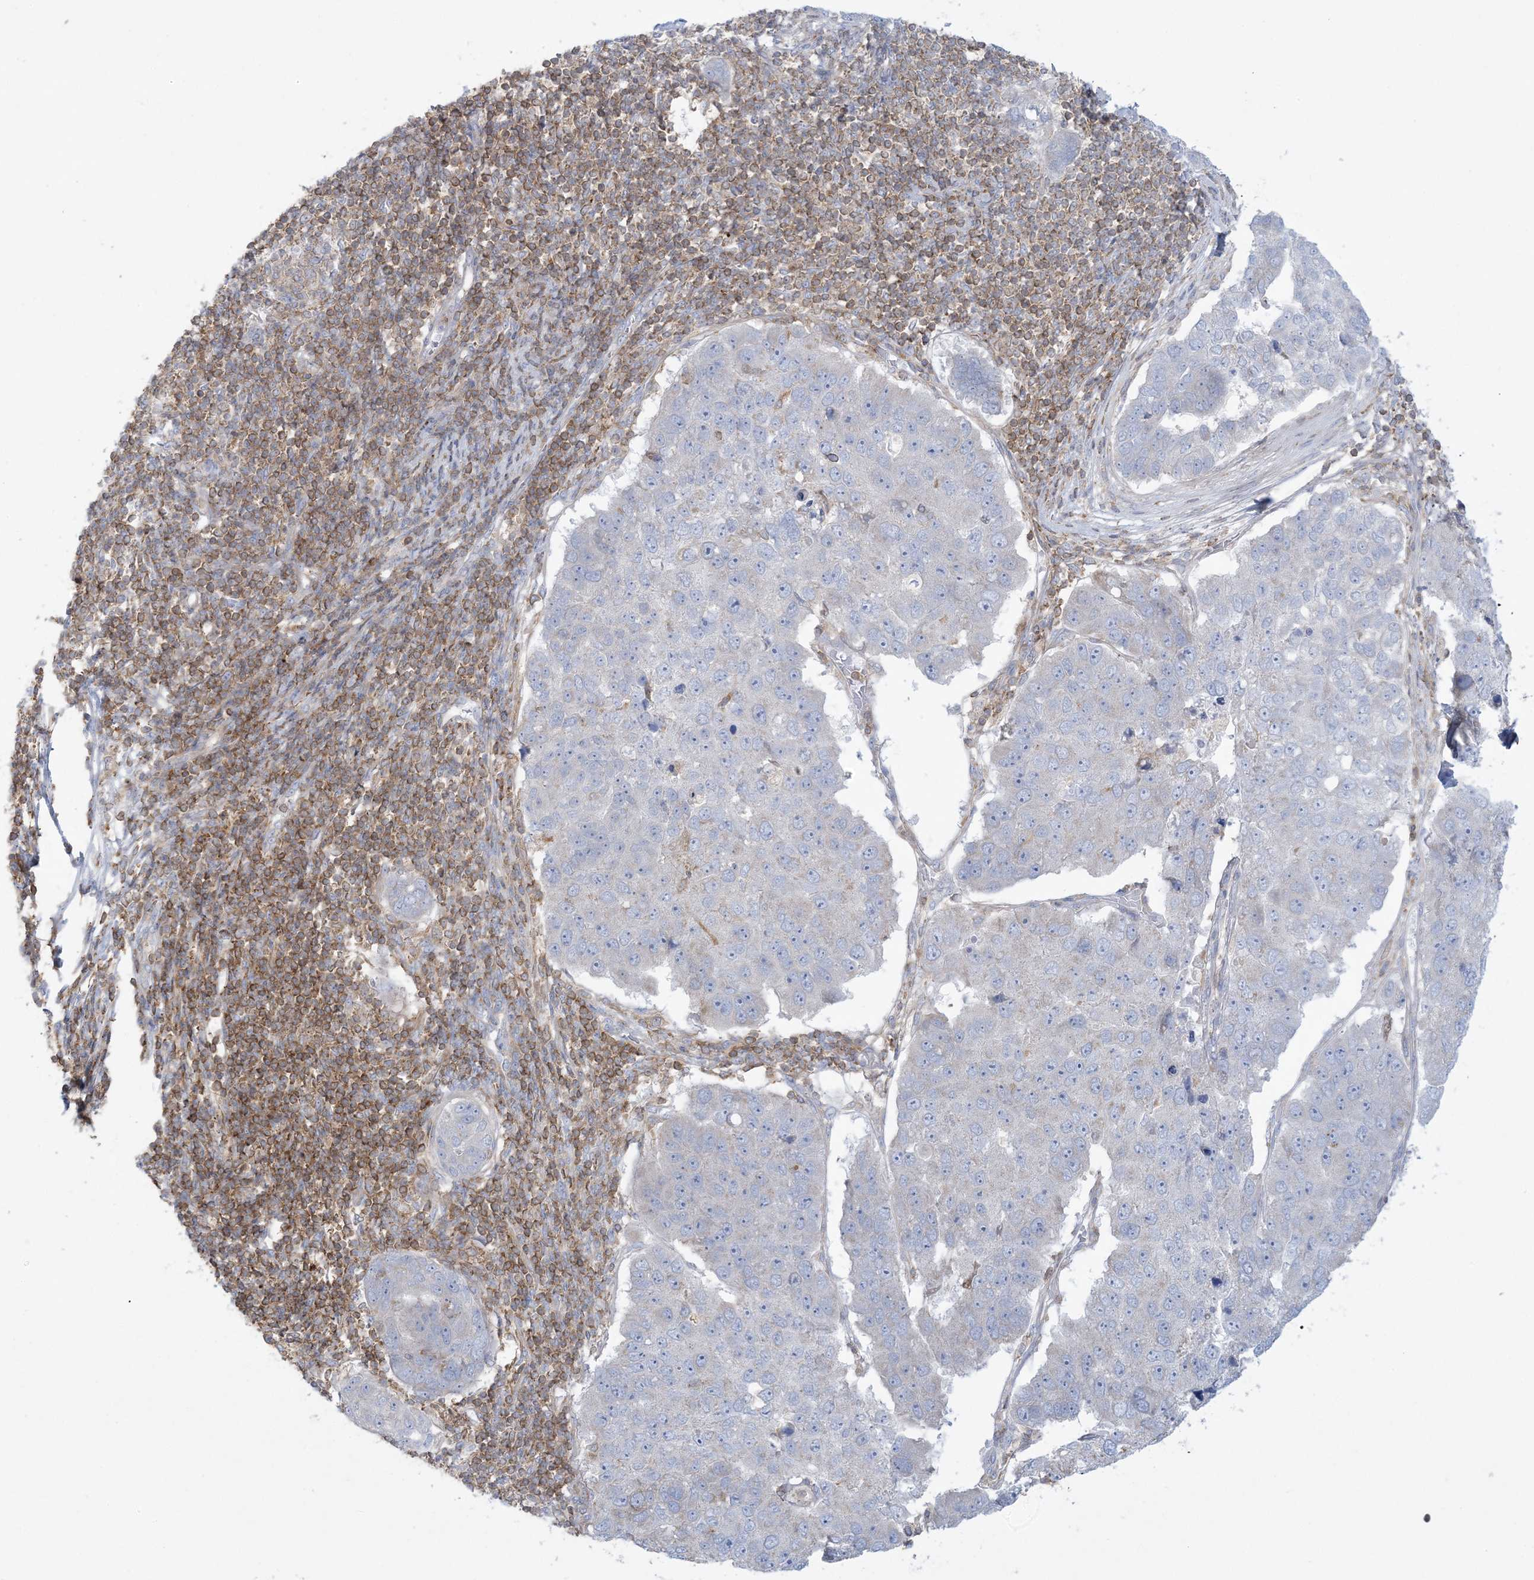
{"staining": {"intensity": "negative", "quantity": "none", "location": "none"}, "tissue": "pancreatic cancer", "cell_type": "Tumor cells", "image_type": "cancer", "snomed": [{"axis": "morphology", "description": "Adenocarcinoma, NOS"}, {"axis": "topography", "description": "Pancreas"}], "caption": "Immunohistochemistry (IHC) of adenocarcinoma (pancreatic) shows no expression in tumor cells.", "gene": "ARHGAP30", "patient": {"sex": "female", "age": 61}}